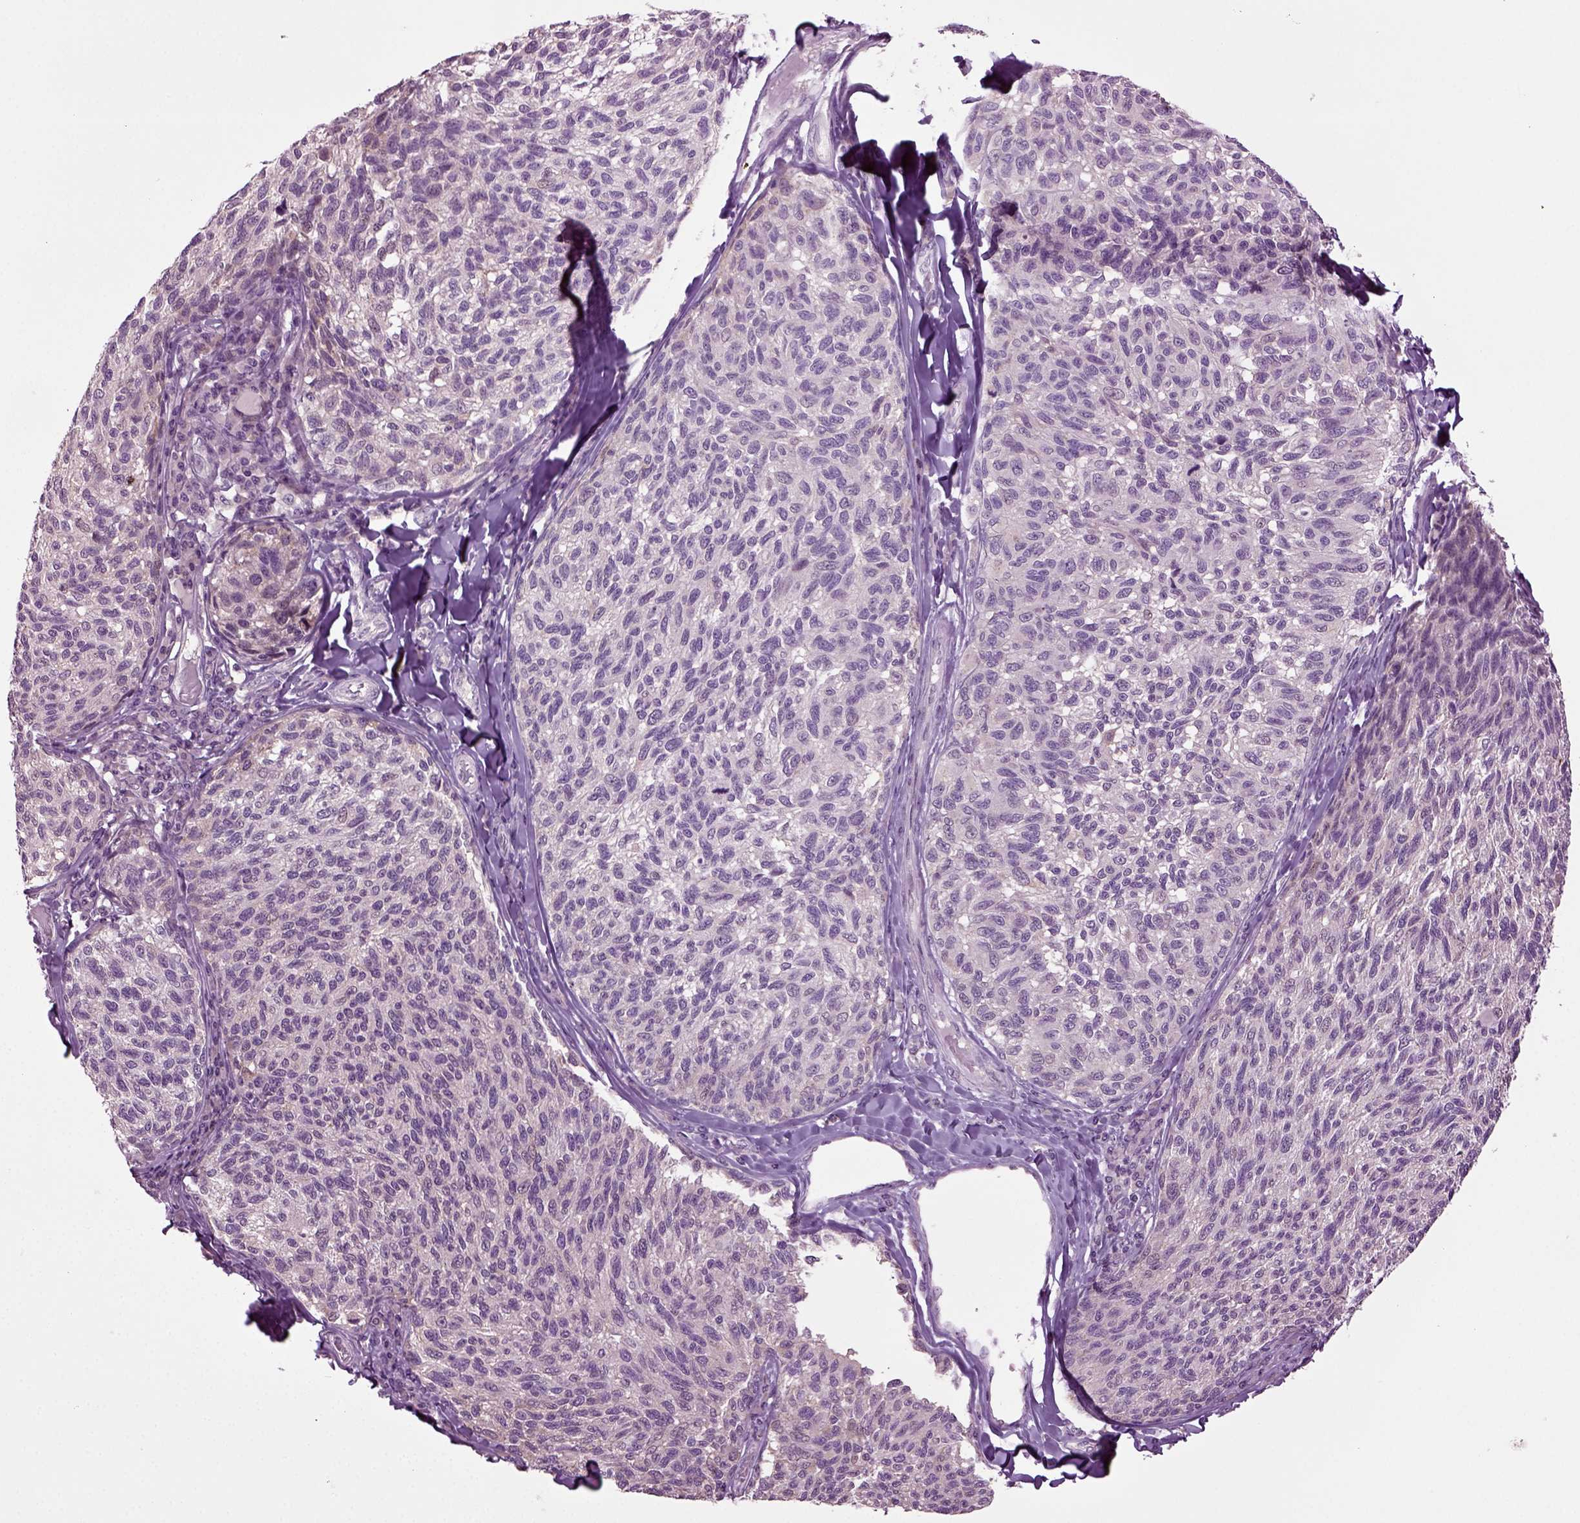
{"staining": {"intensity": "negative", "quantity": "none", "location": "none"}, "tissue": "melanoma", "cell_type": "Tumor cells", "image_type": "cancer", "snomed": [{"axis": "morphology", "description": "Malignant melanoma, NOS"}, {"axis": "topography", "description": "Skin"}], "caption": "Immunohistochemical staining of human melanoma shows no significant expression in tumor cells.", "gene": "PLCH2", "patient": {"sex": "female", "age": 73}}